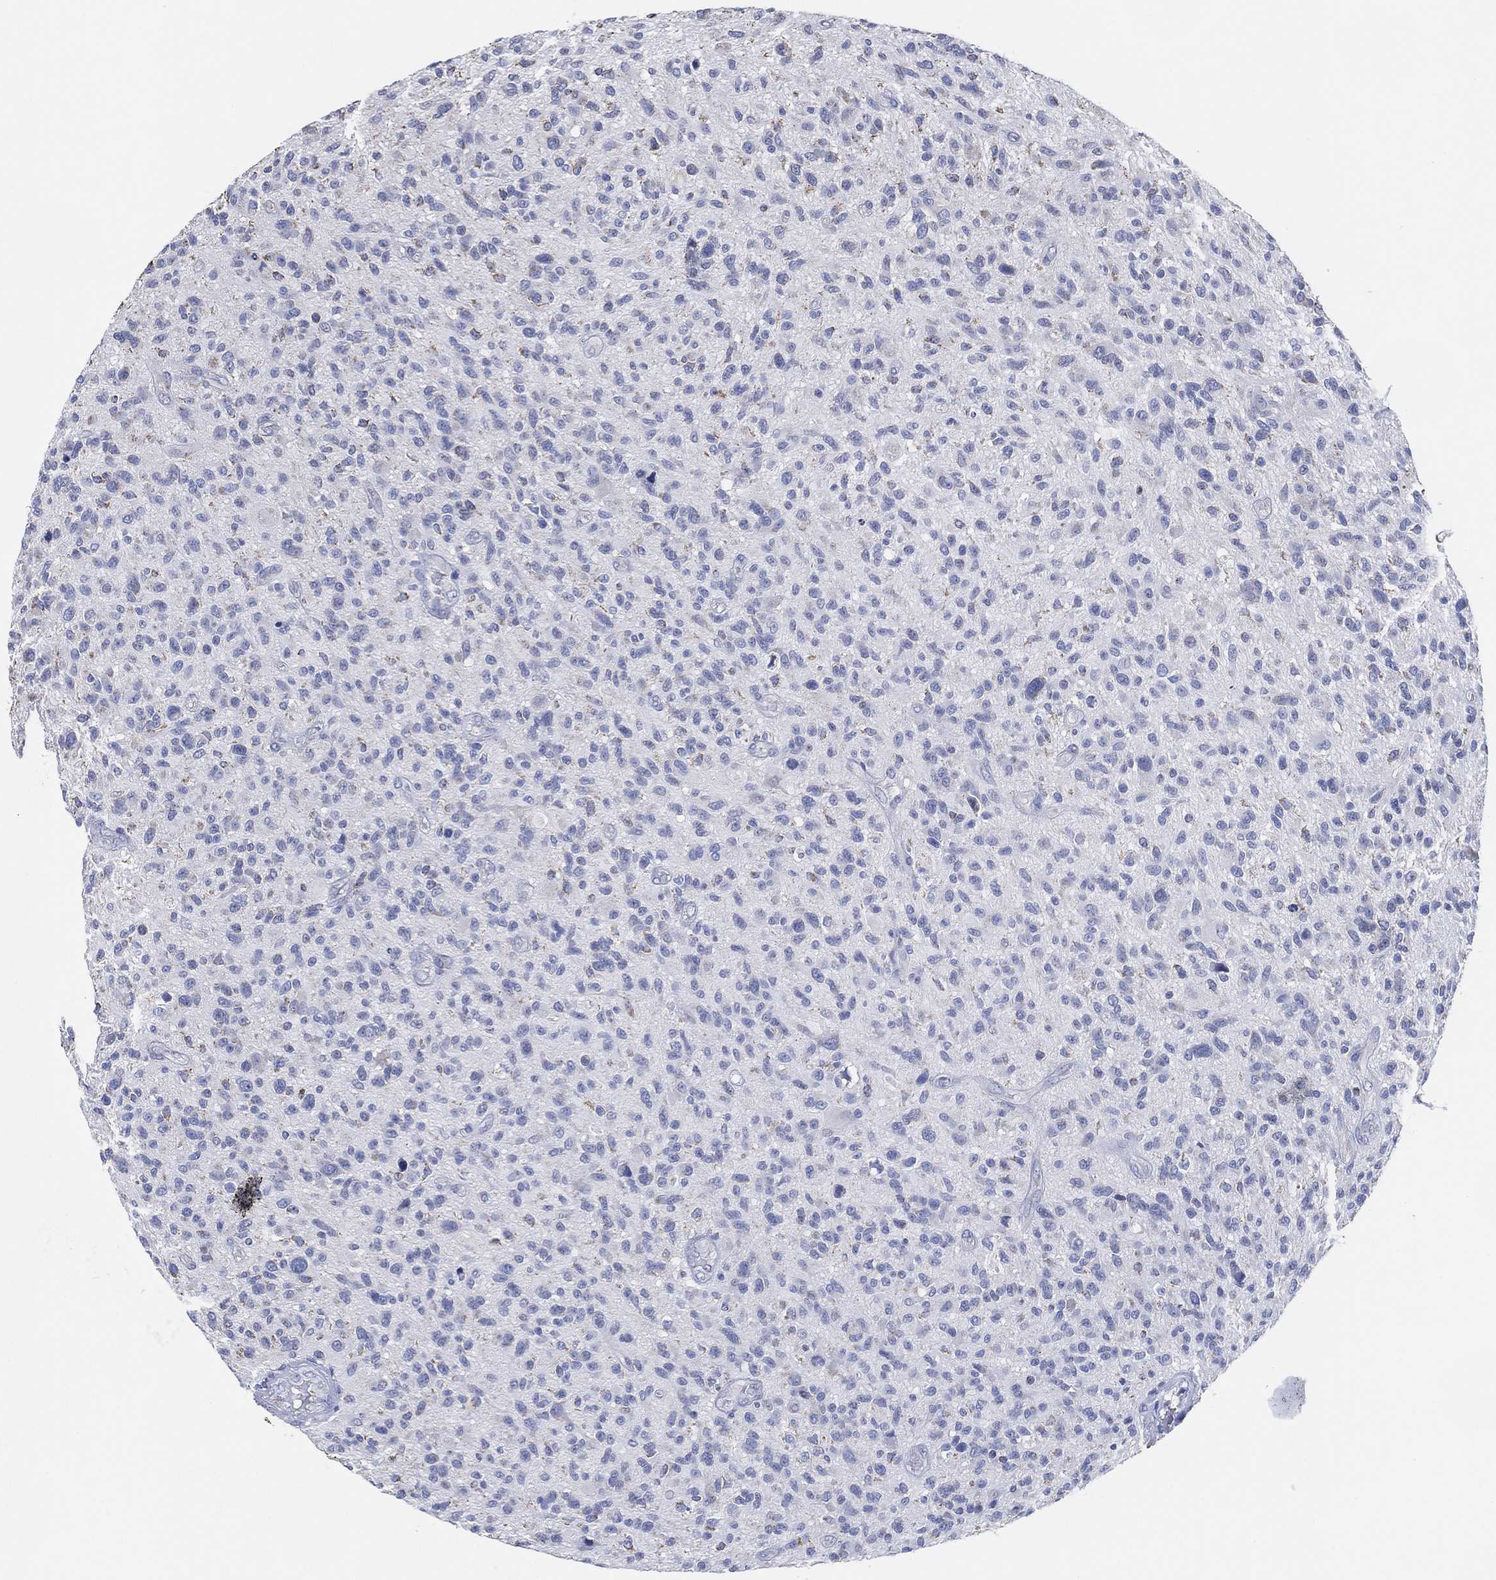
{"staining": {"intensity": "negative", "quantity": "none", "location": "none"}, "tissue": "glioma", "cell_type": "Tumor cells", "image_type": "cancer", "snomed": [{"axis": "morphology", "description": "Glioma, malignant, High grade"}, {"axis": "topography", "description": "Brain"}], "caption": "DAB immunohistochemical staining of malignant high-grade glioma displays no significant expression in tumor cells.", "gene": "CFTR", "patient": {"sex": "male", "age": 47}}